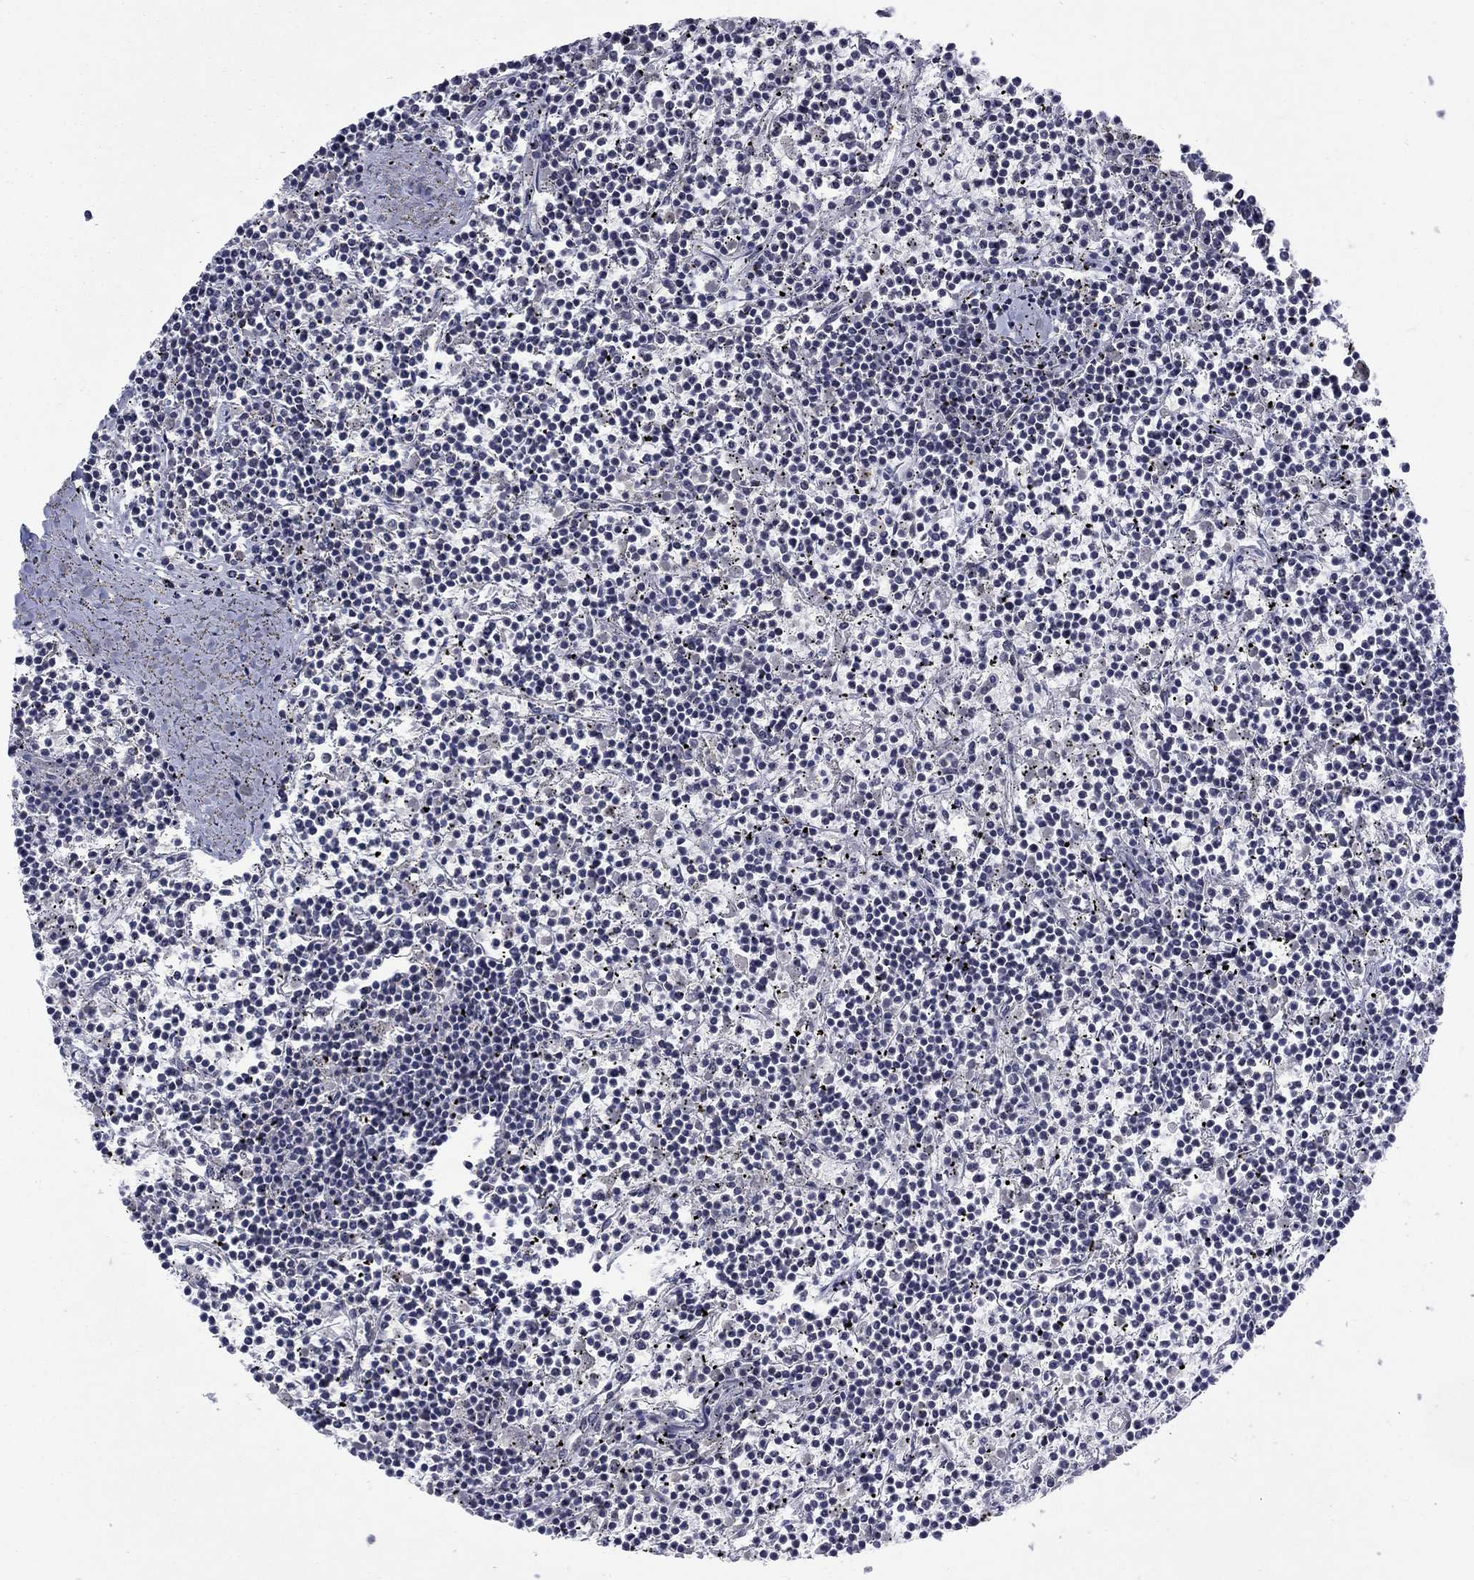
{"staining": {"intensity": "negative", "quantity": "none", "location": "none"}, "tissue": "lymphoma", "cell_type": "Tumor cells", "image_type": "cancer", "snomed": [{"axis": "morphology", "description": "Malignant lymphoma, non-Hodgkin's type, Low grade"}, {"axis": "topography", "description": "Spleen"}], "caption": "Human lymphoma stained for a protein using immunohistochemistry (IHC) displays no expression in tumor cells.", "gene": "SPATA33", "patient": {"sex": "female", "age": 19}}